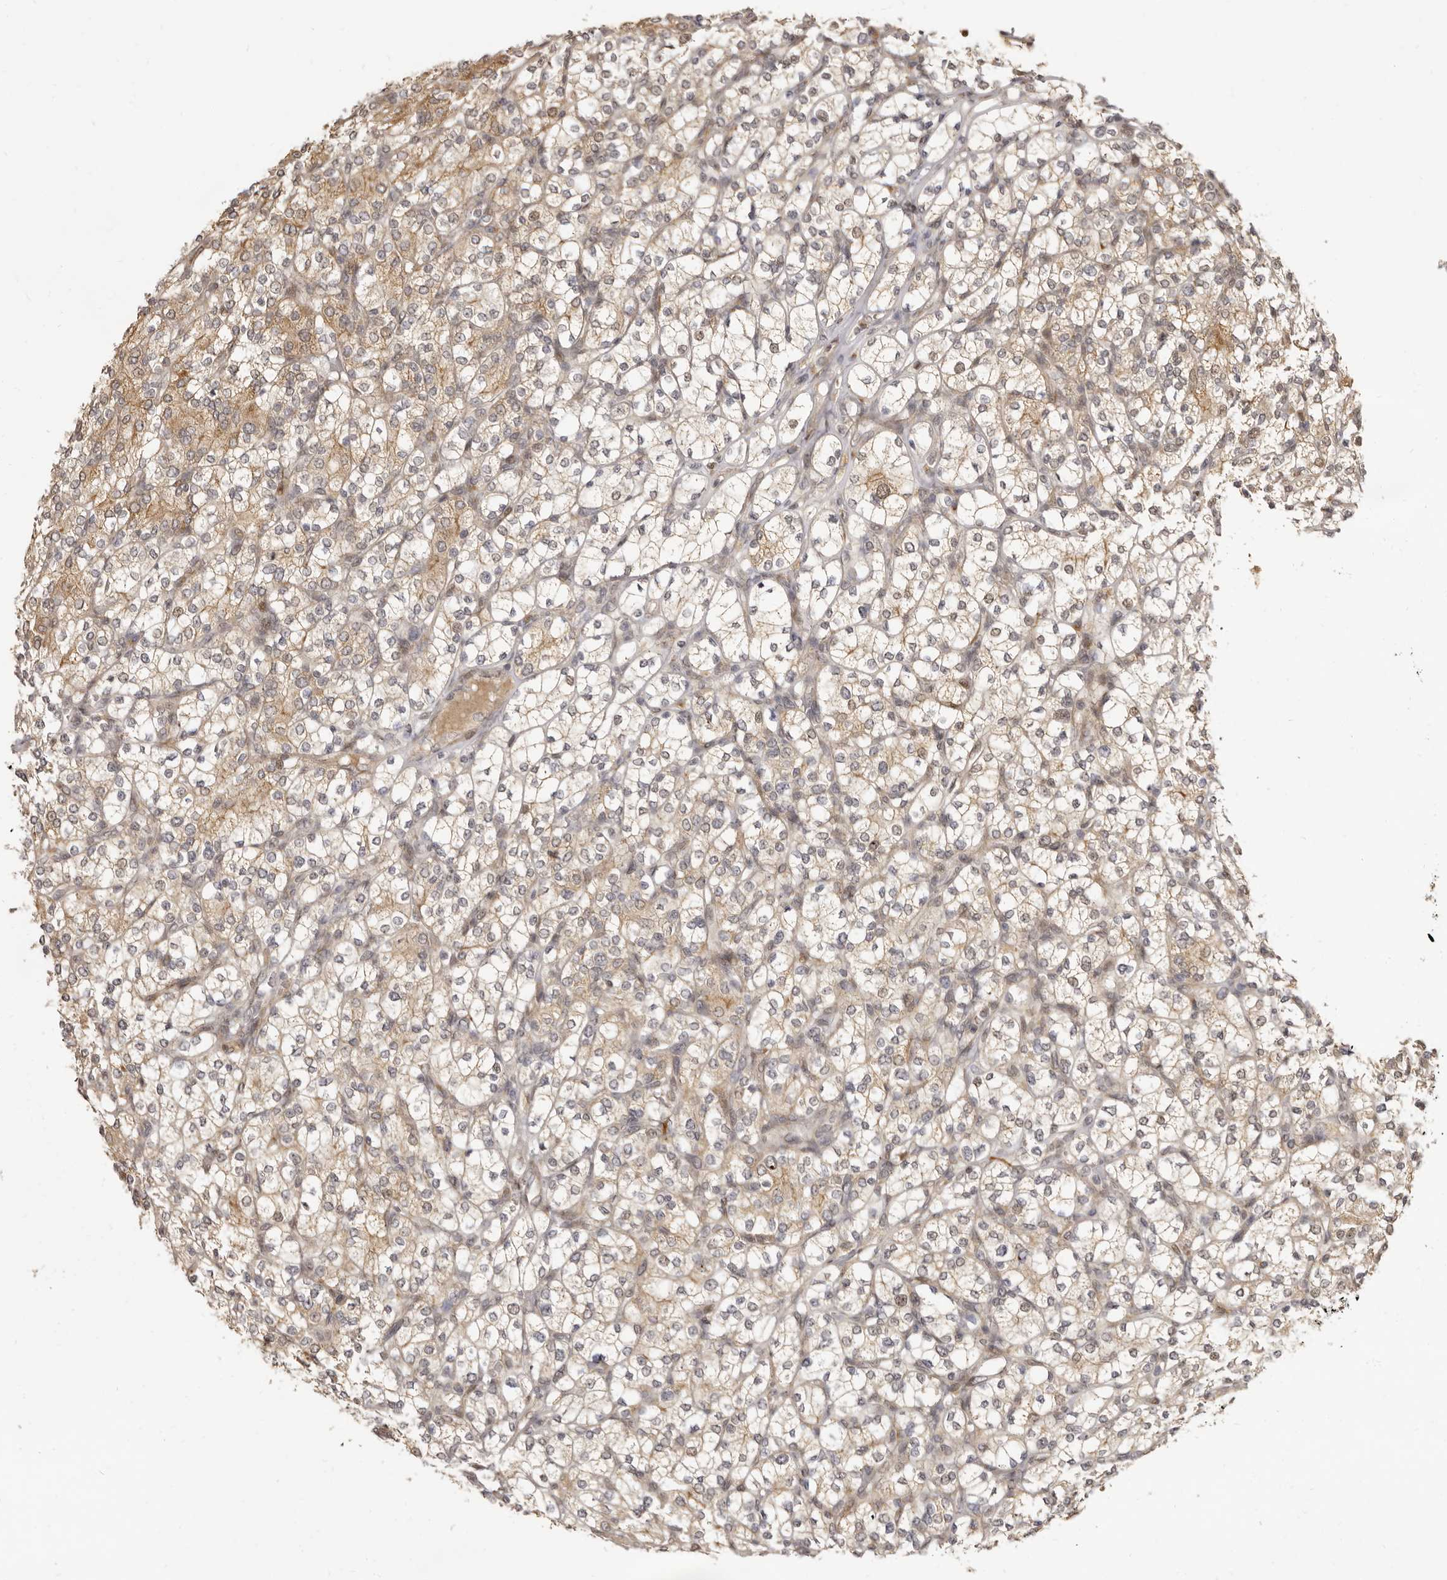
{"staining": {"intensity": "weak", "quantity": ">75%", "location": "cytoplasmic/membranous"}, "tissue": "renal cancer", "cell_type": "Tumor cells", "image_type": "cancer", "snomed": [{"axis": "morphology", "description": "Adenocarcinoma, NOS"}, {"axis": "topography", "description": "Kidney"}], "caption": "A high-resolution micrograph shows immunohistochemistry staining of renal cancer, which displays weak cytoplasmic/membranous expression in approximately >75% of tumor cells.", "gene": "ZNF326", "patient": {"sex": "male", "age": 77}}